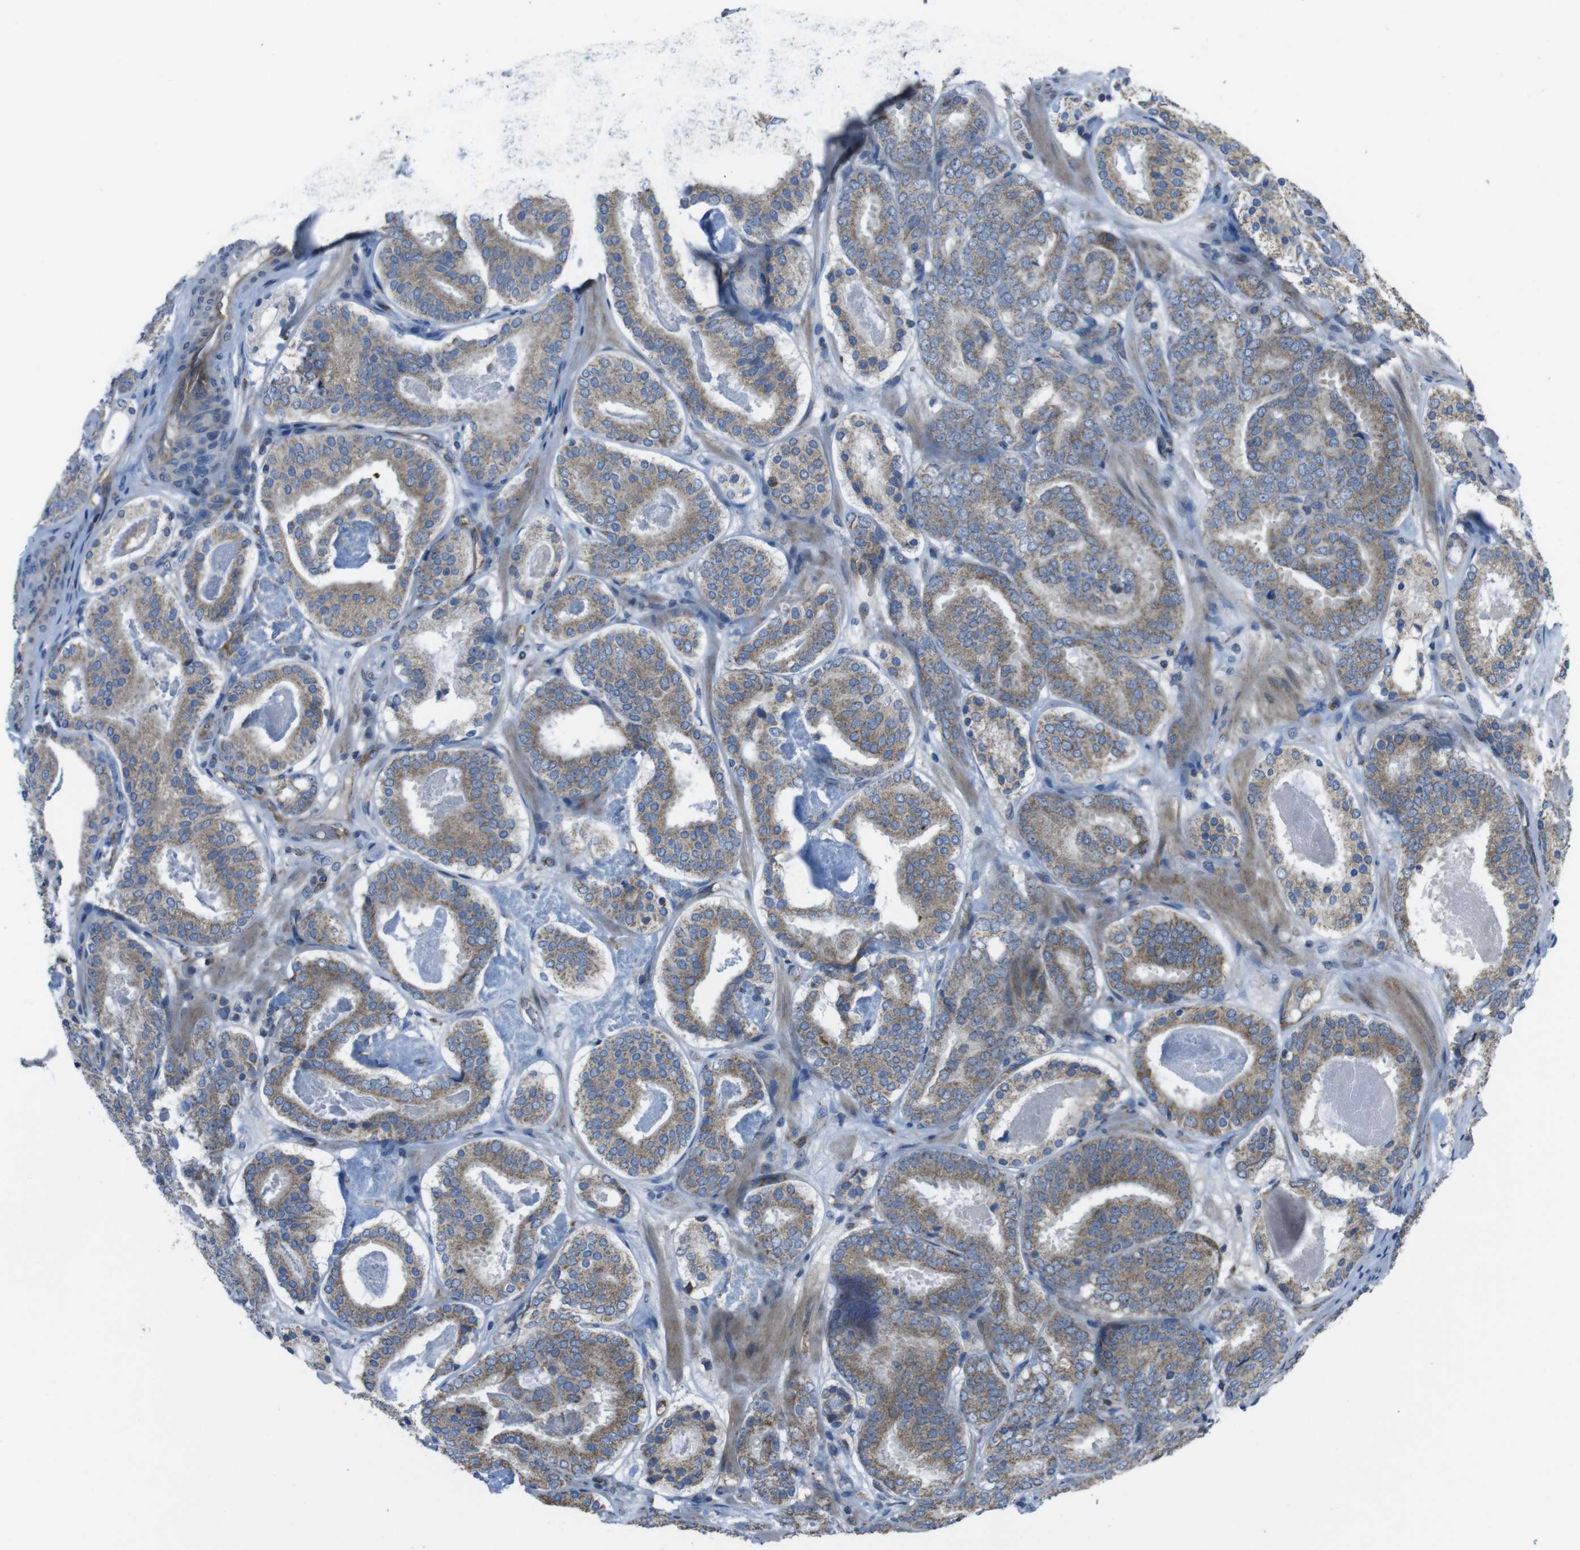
{"staining": {"intensity": "moderate", "quantity": ">75%", "location": "cytoplasmic/membranous"}, "tissue": "prostate cancer", "cell_type": "Tumor cells", "image_type": "cancer", "snomed": [{"axis": "morphology", "description": "Adenocarcinoma, Low grade"}, {"axis": "topography", "description": "Prostate"}], "caption": "A histopathology image of human prostate low-grade adenocarcinoma stained for a protein reveals moderate cytoplasmic/membranous brown staining in tumor cells. The staining was performed using DAB, with brown indicating positive protein expression. Nuclei are stained blue with hematoxylin.", "gene": "GIMAP8", "patient": {"sex": "male", "age": 69}}